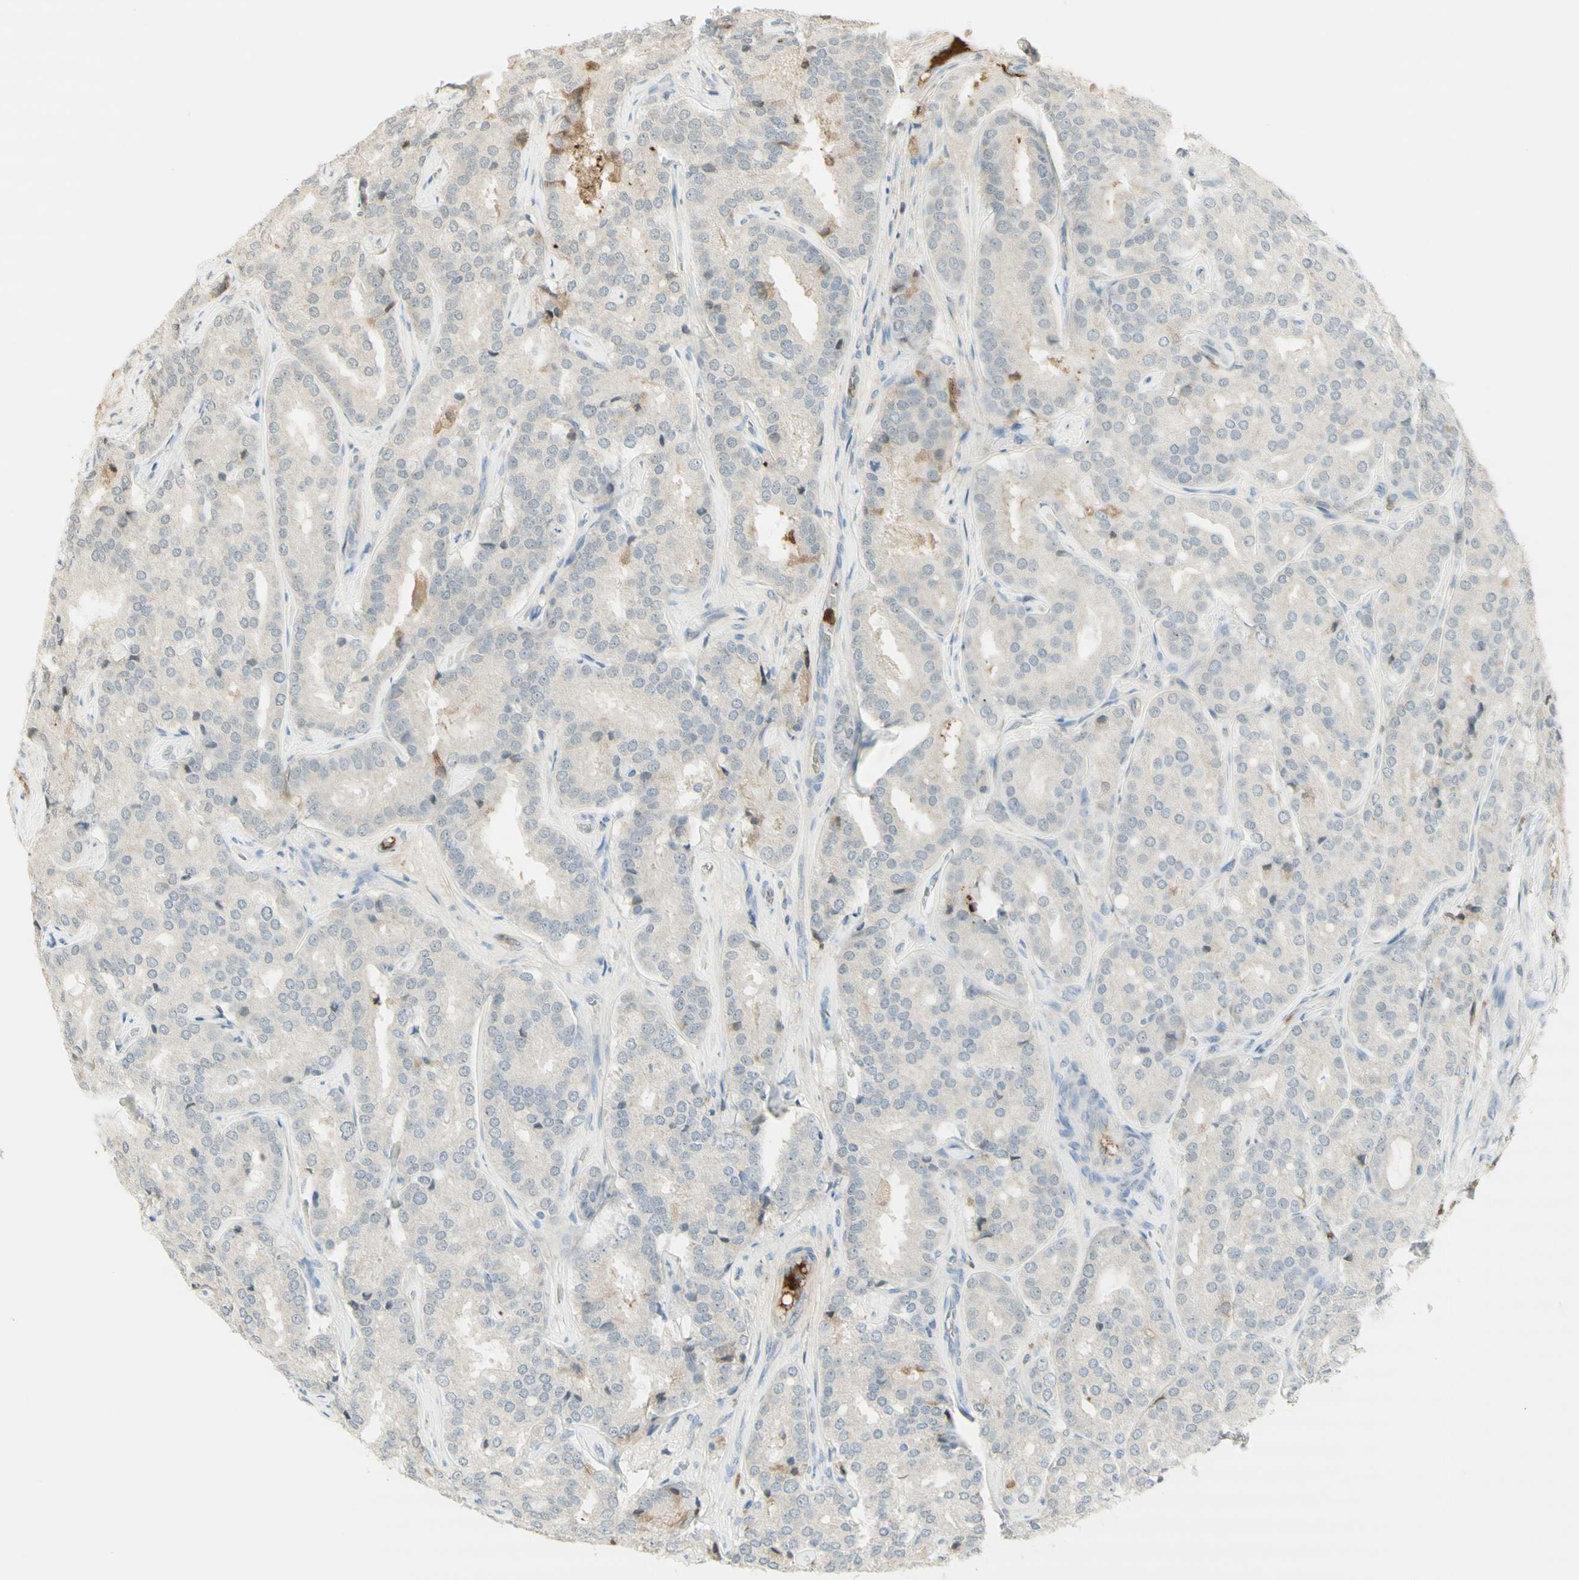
{"staining": {"intensity": "negative", "quantity": "none", "location": "none"}, "tissue": "prostate cancer", "cell_type": "Tumor cells", "image_type": "cancer", "snomed": [{"axis": "morphology", "description": "Adenocarcinoma, High grade"}, {"axis": "topography", "description": "Prostate"}], "caption": "Prostate cancer stained for a protein using immunohistochemistry shows no expression tumor cells.", "gene": "NID1", "patient": {"sex": "male", "age": 65}}